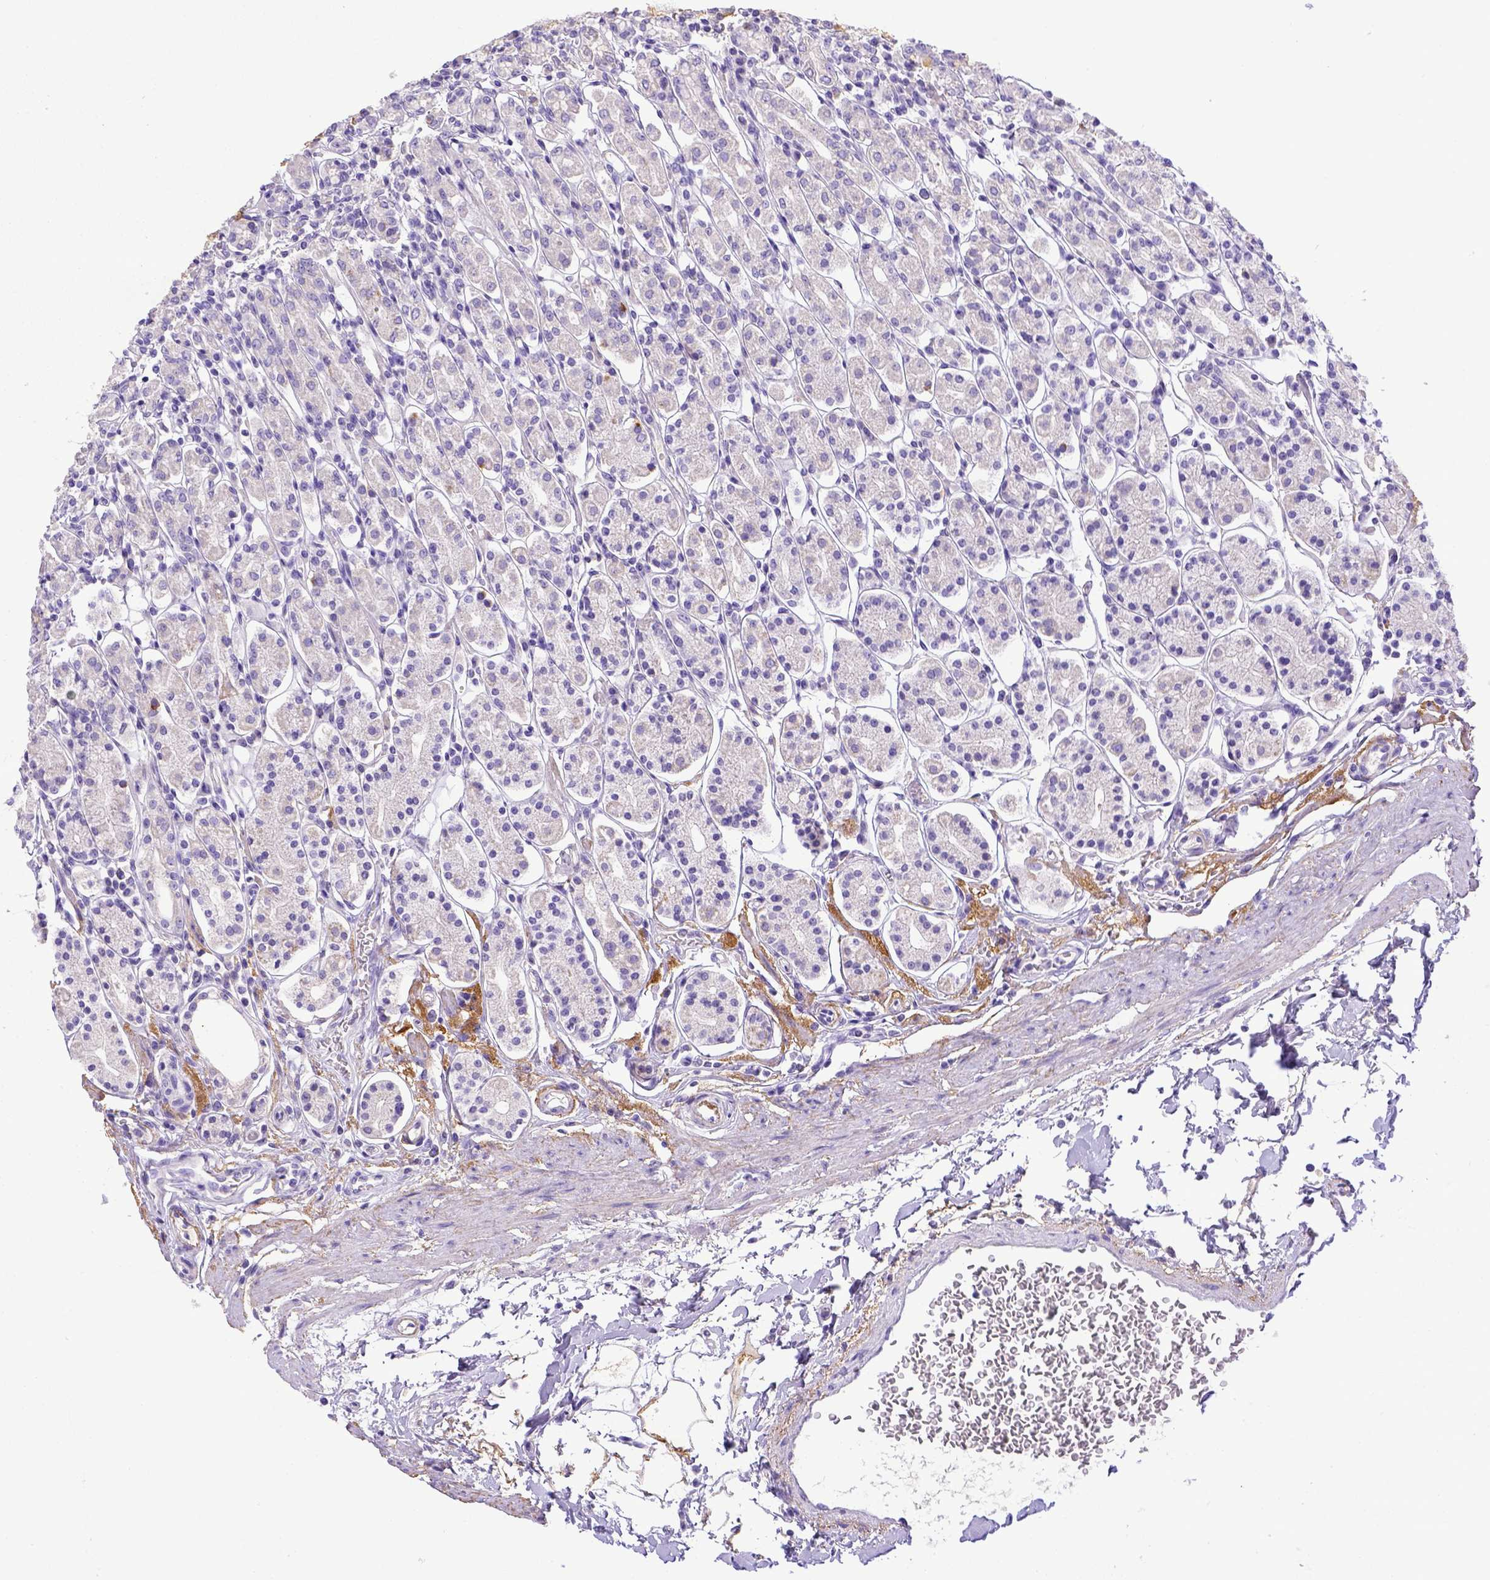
{"staining": {"intensity": "negative", "quantity": "none", "location": "none"}, "tissue": "stomach", "cell_type": "Glandular cells", "image_type": "normal", "snomed": [{"axis": "morphology", "description": "Normal tissue, NOS"}, {"axis": "topography", "description": "Stomach, upper"}, {"axis": "topography", "description": "Stomach"}], "caption": "Immunohistochemical staining of normal human stomach reveals no significant staining in glandular cells.", "gene": "BTN1A1", "patient": {"sex": "male", "age": 62}}